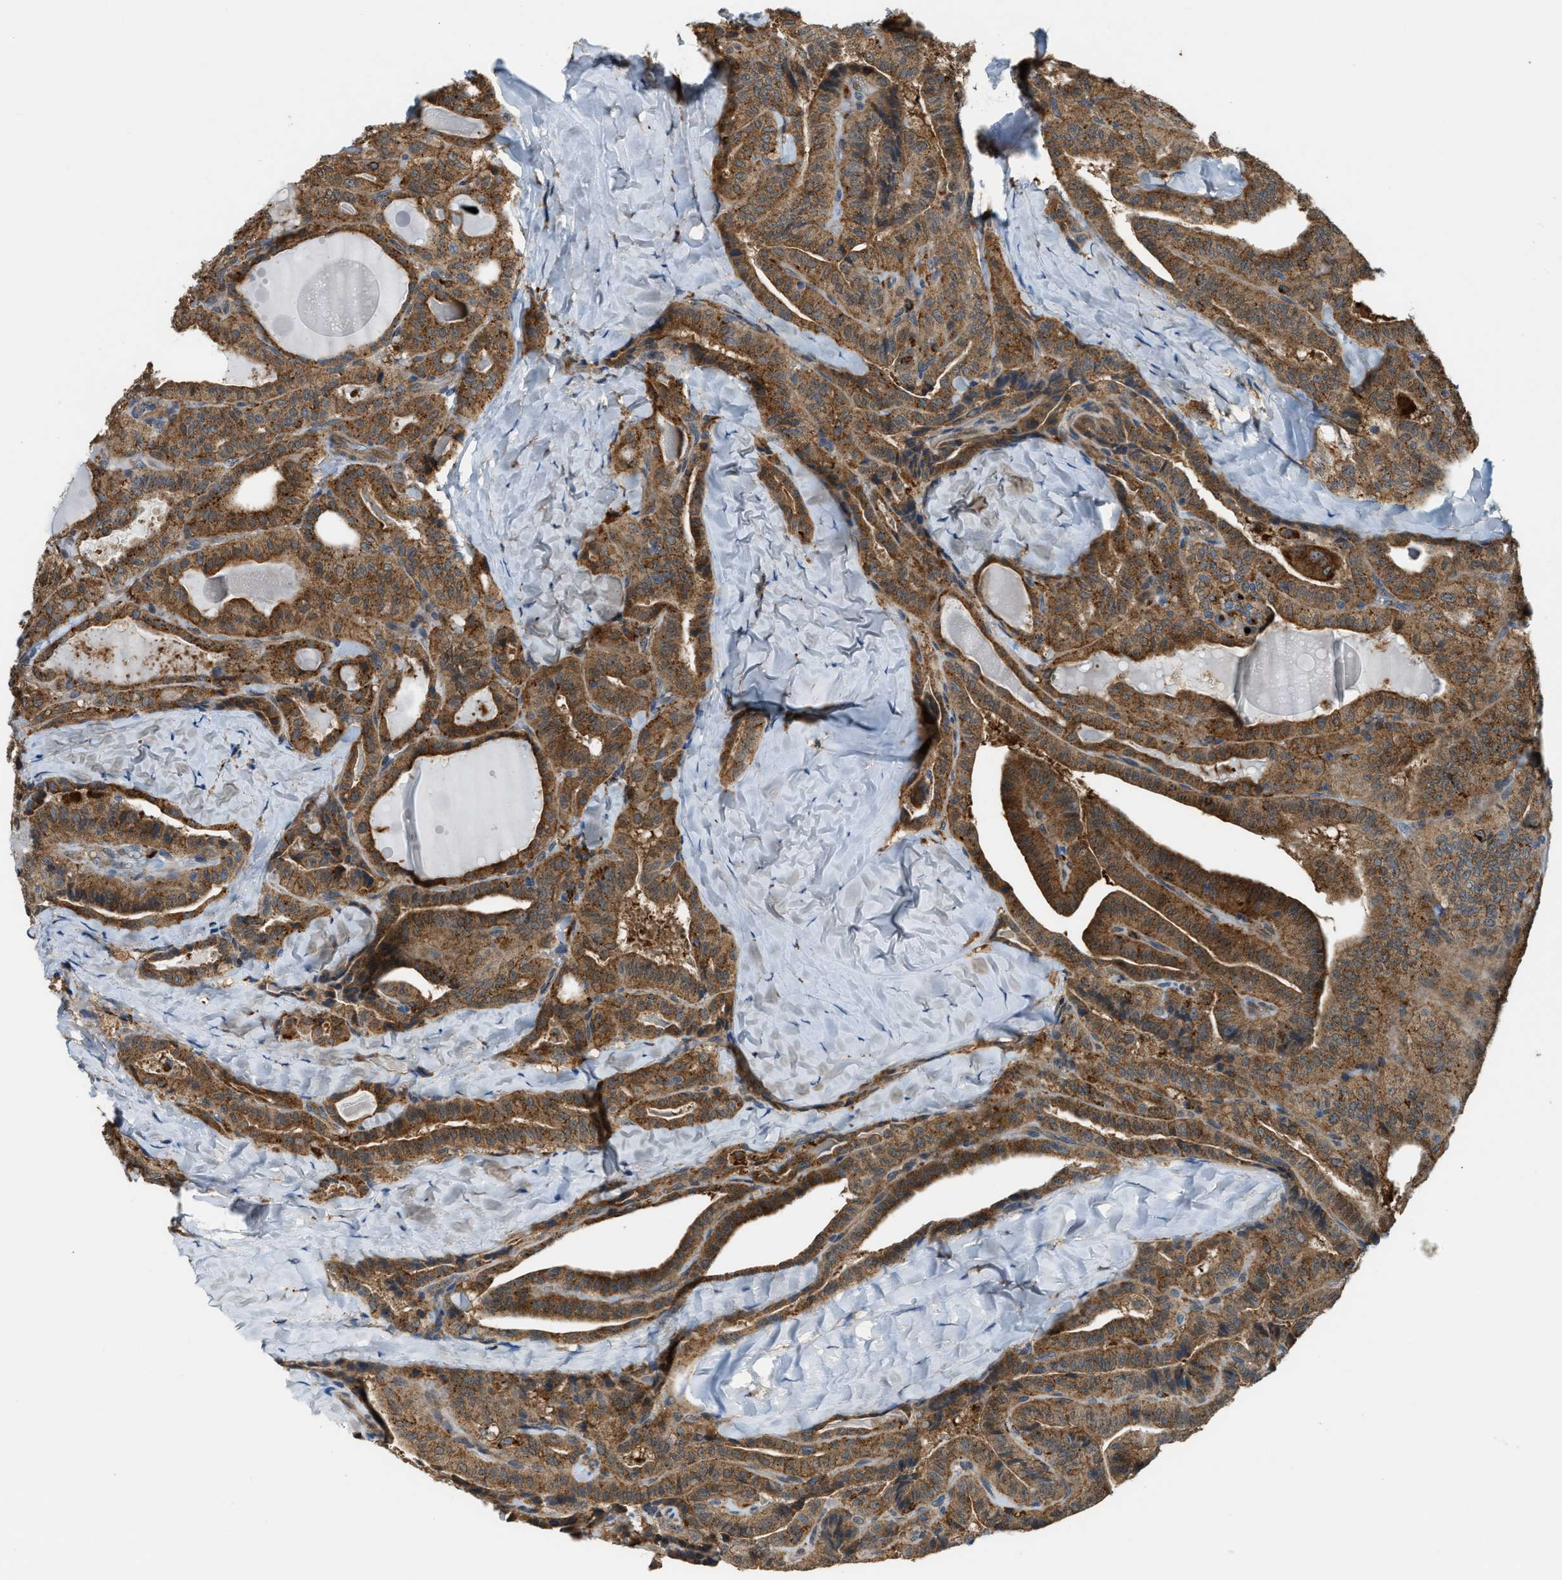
{"staining": {"intensity": "moderate", "quantity": ">75%", "location": "cytoplasmic/membranous"}, "tissue": "thyroid cancer", "cell_type": "Tumor cells", "image_type": "cancer", "snomed": [{"axis": "morphology", "description": "Papillary adenocarcinoma, NOS"}, {"axis": "topography", "description": "Thyroid gland"}], "caption": "Thyroid cancer stained with IHC demonstrates moderate cytoplasmic/membranous expression in approximately >75% of tumor cells.", "gene": "STARD3NL", "patient": {"sex": "male", "age": 77}}